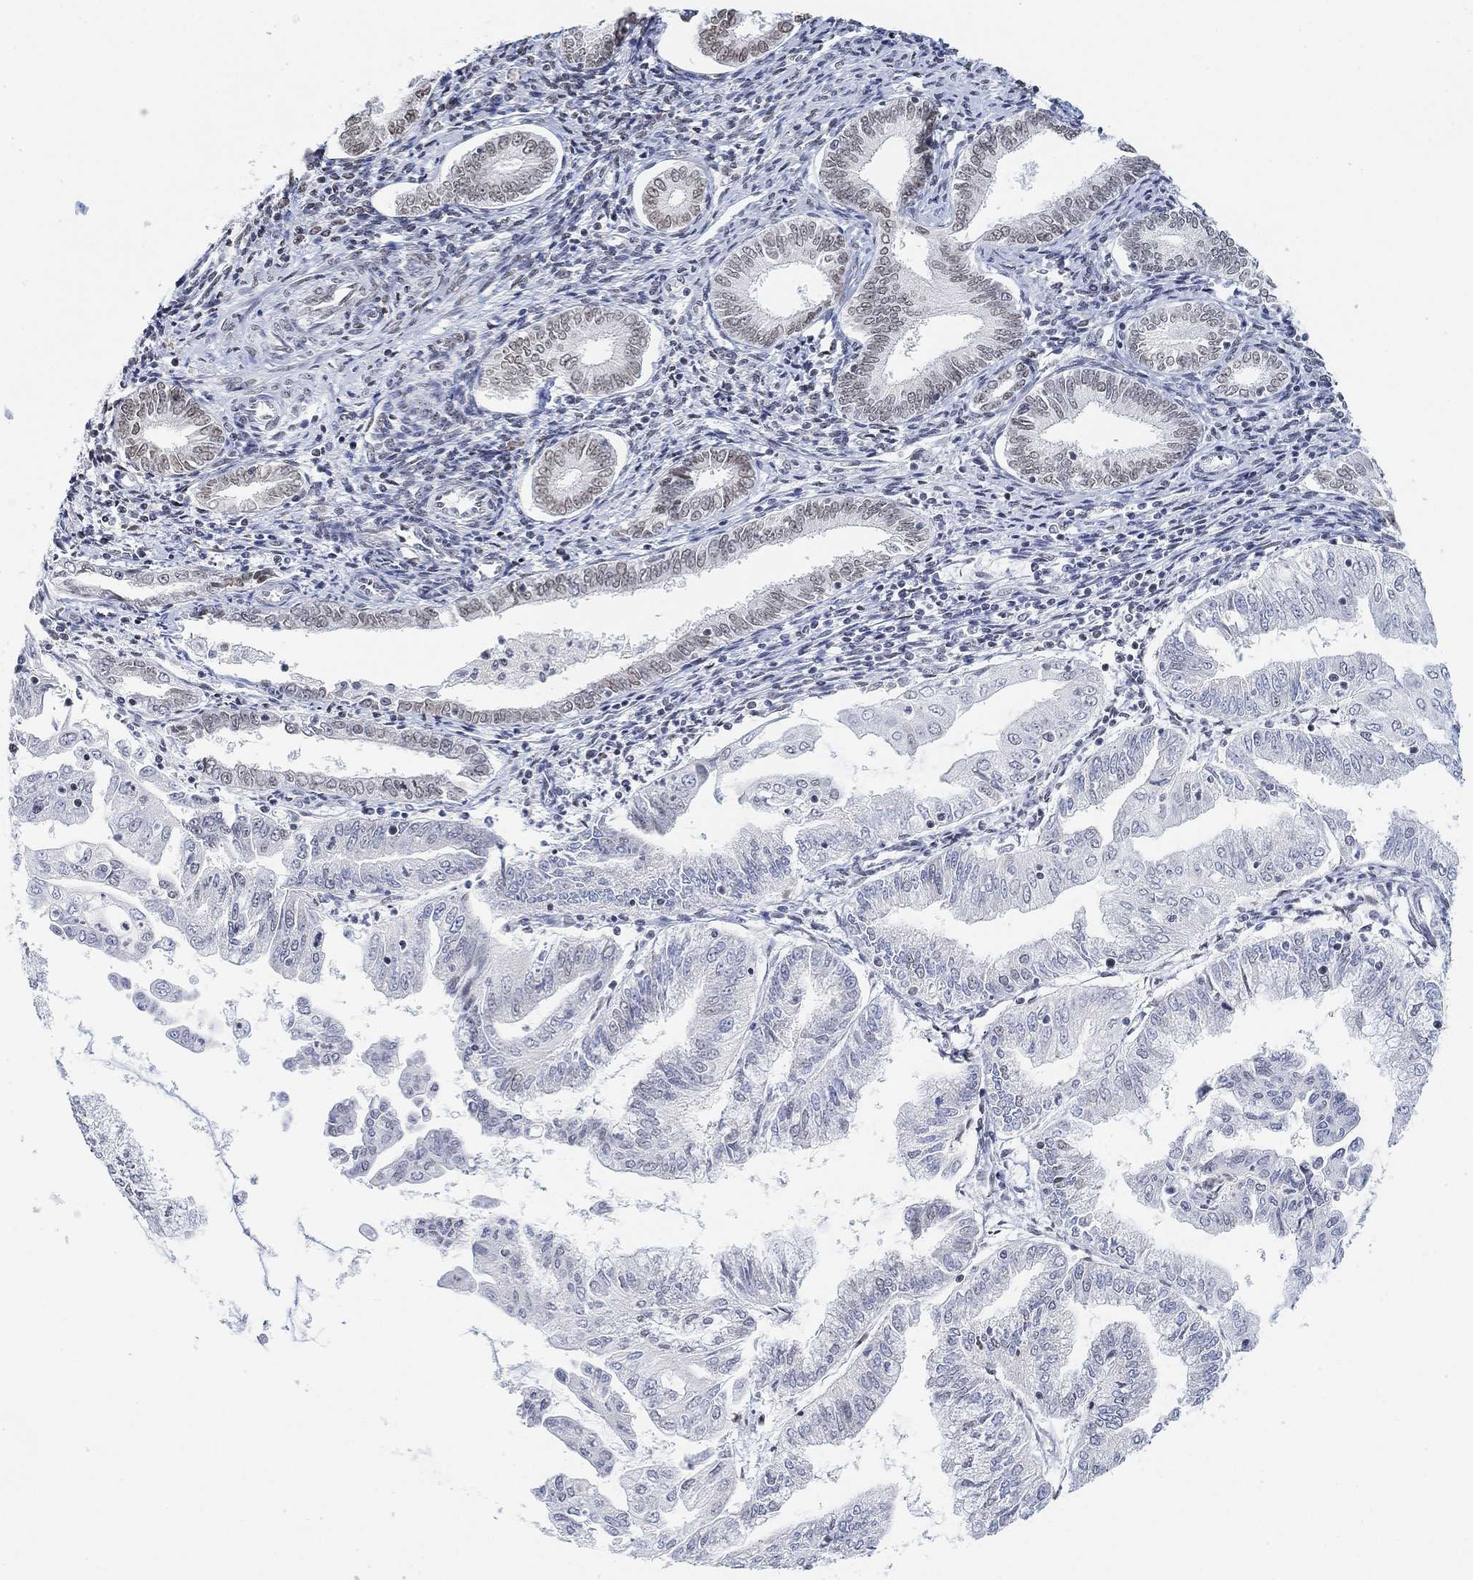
{"staining": {"intensity": "weak", "quantity": "<25%", "location": "nuclear"}, "tissue": "endometrial cancer", "cell_type": "Tumor cells", "image_type": "cancer", "snomed": [{"axis": "morphology", "description": "Adenocarcinoma, NOS"}, {"axis": "topography", "description": "Endometrium"}], "caption": "A high-resolution photomicrograph shows immunohistochemistry (IHC) staining of endometrial cancer (adenocarcinoma), which shows no significant expression in tumor cells.", "gene": "PURG", "patient": {"sex": "female", "age": 56}}